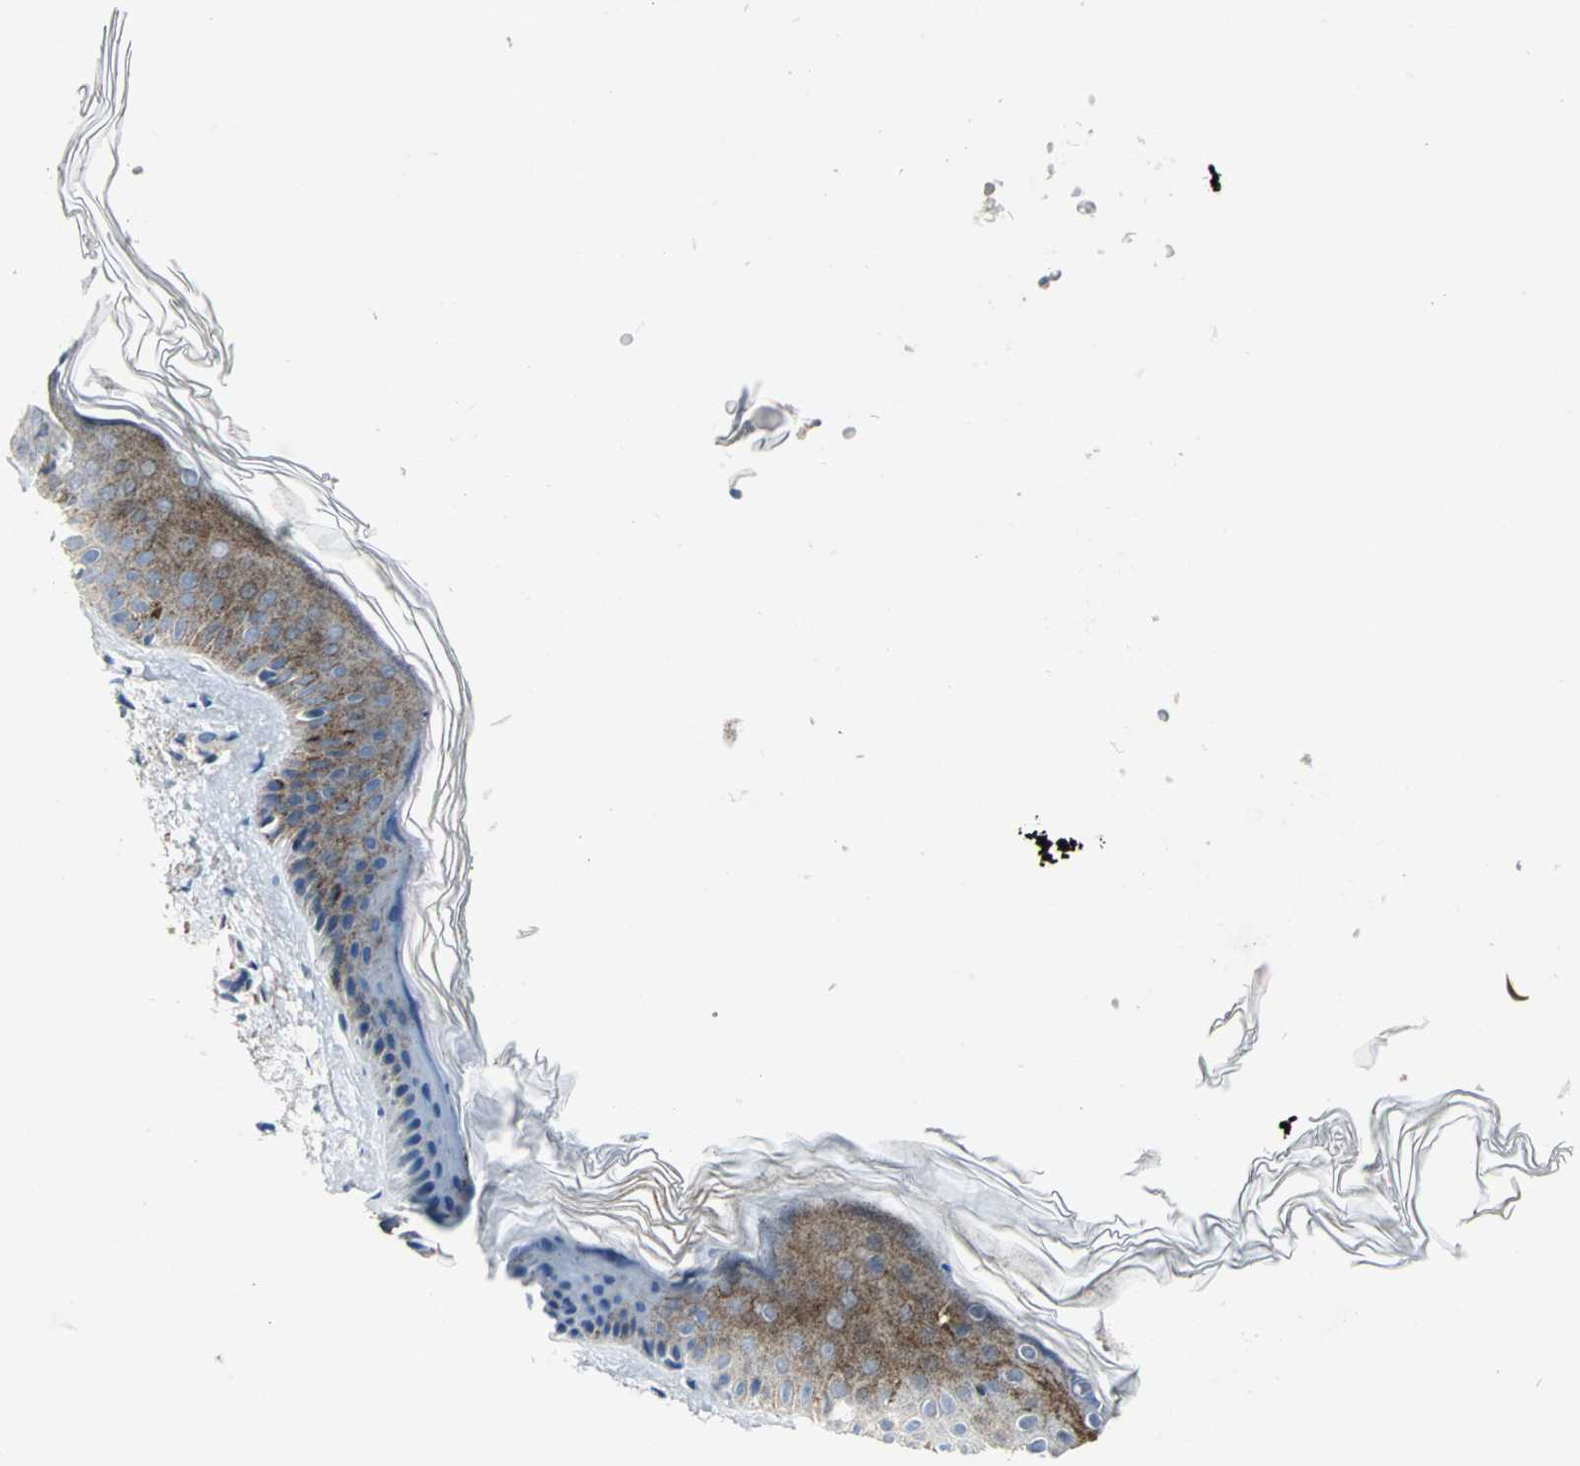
{"staining": {"intensity": "moderate", "quantity": "25%-75%", "location": "cytoplasmic/membranous"}, "tissue": "skin", "cell_type": "Keratinocytes", "image_type": "normal", "snomed": [{"axis": "morphology", "description": "Normal tissue, NOS"}, {"axis": "topography", "description": "Skin"}], "caption": "This micrograph reveals IHC staining of benign human skin, with medium moderate cytoplasmic/membranous positivity in approximately 25%-75% of keratinocytes.", "gene": "SPPL2B", "patient": {"sex": "female", "age": 56}}